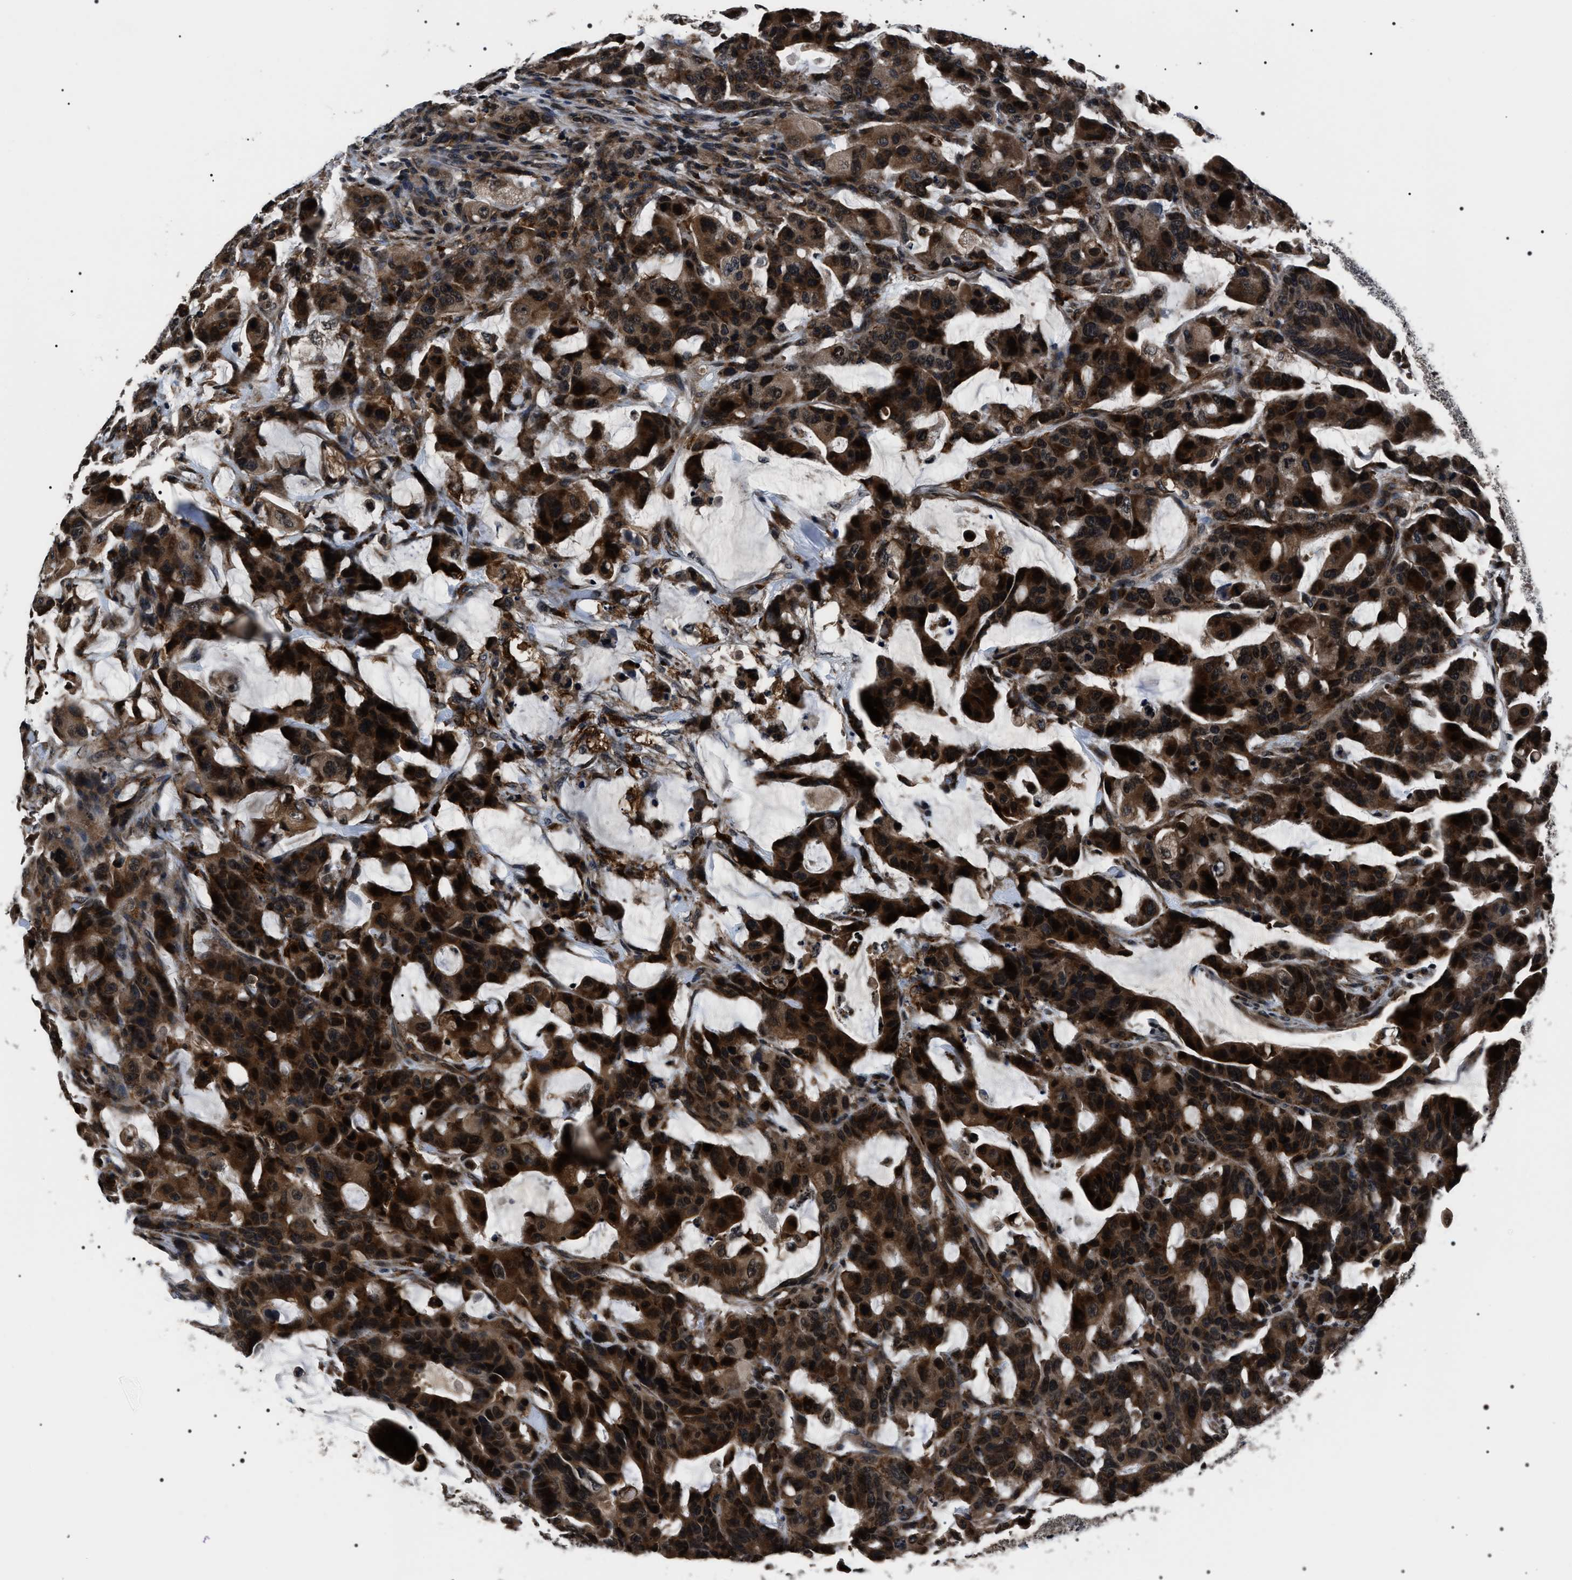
{"staining": {"intensity": "strong", "quantity": ">75%", "location": "cytoplasmic/membranous,nuclear"}, "tissue": "colorectal cancer", "cell_type": "Tumor cells", "image_type": "cancer", "snomed": [{"axis": "morphology", "description": "Adenocarcinoma, NOS"}, {"axis": "topography", "description": "Colon"}], "caption": "An immunohistochemistry (IHC) micrograph of tumor tissue is shown. Protein staining in brown labels strong cytoplasmic/membranous and nuclear positivity in adenocarcinoma (colorectal) within tumor cells.", "gene": "SIPA1", "patient": {"sex": "male", "age": 76}}